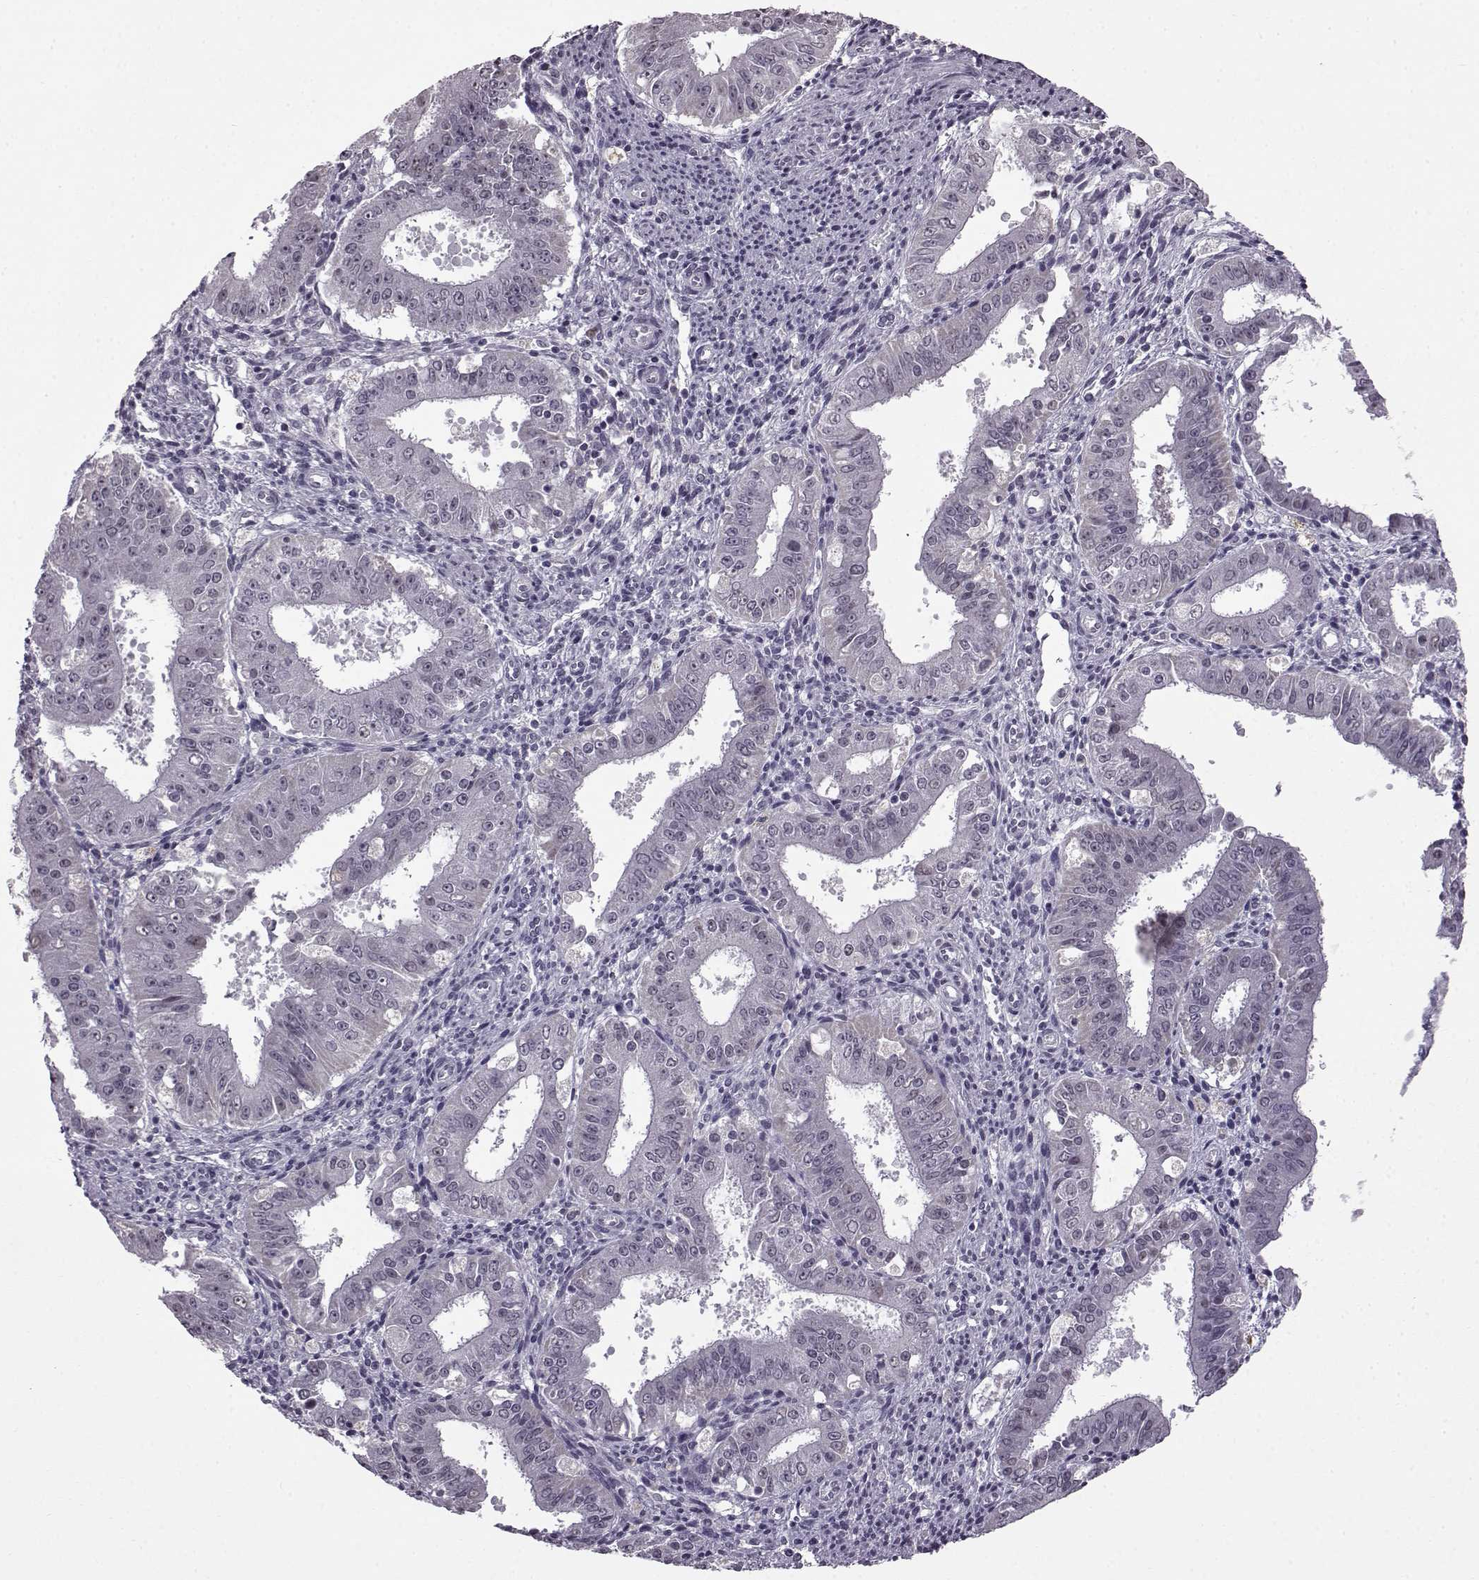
{"staining": {"intensity": "negative", "quantity": "none", "location": "none"}, "tissue": "ovarian cancer", "cell_type": "Tumor cells", "image_type": "cancer", "snomed": [{"axis": "morphology", "description": "Carcinoma, endometroid"}, {"axis": "topography", "description": "Ovary"}], "caption": "DAB immunohistochemical staining of ovarian cancer (endometroid carcinoma) exhibits no significant expression in tumor cells.", "gene": "SLC28A2", "patient": {"sex": "female", "age": 42}}